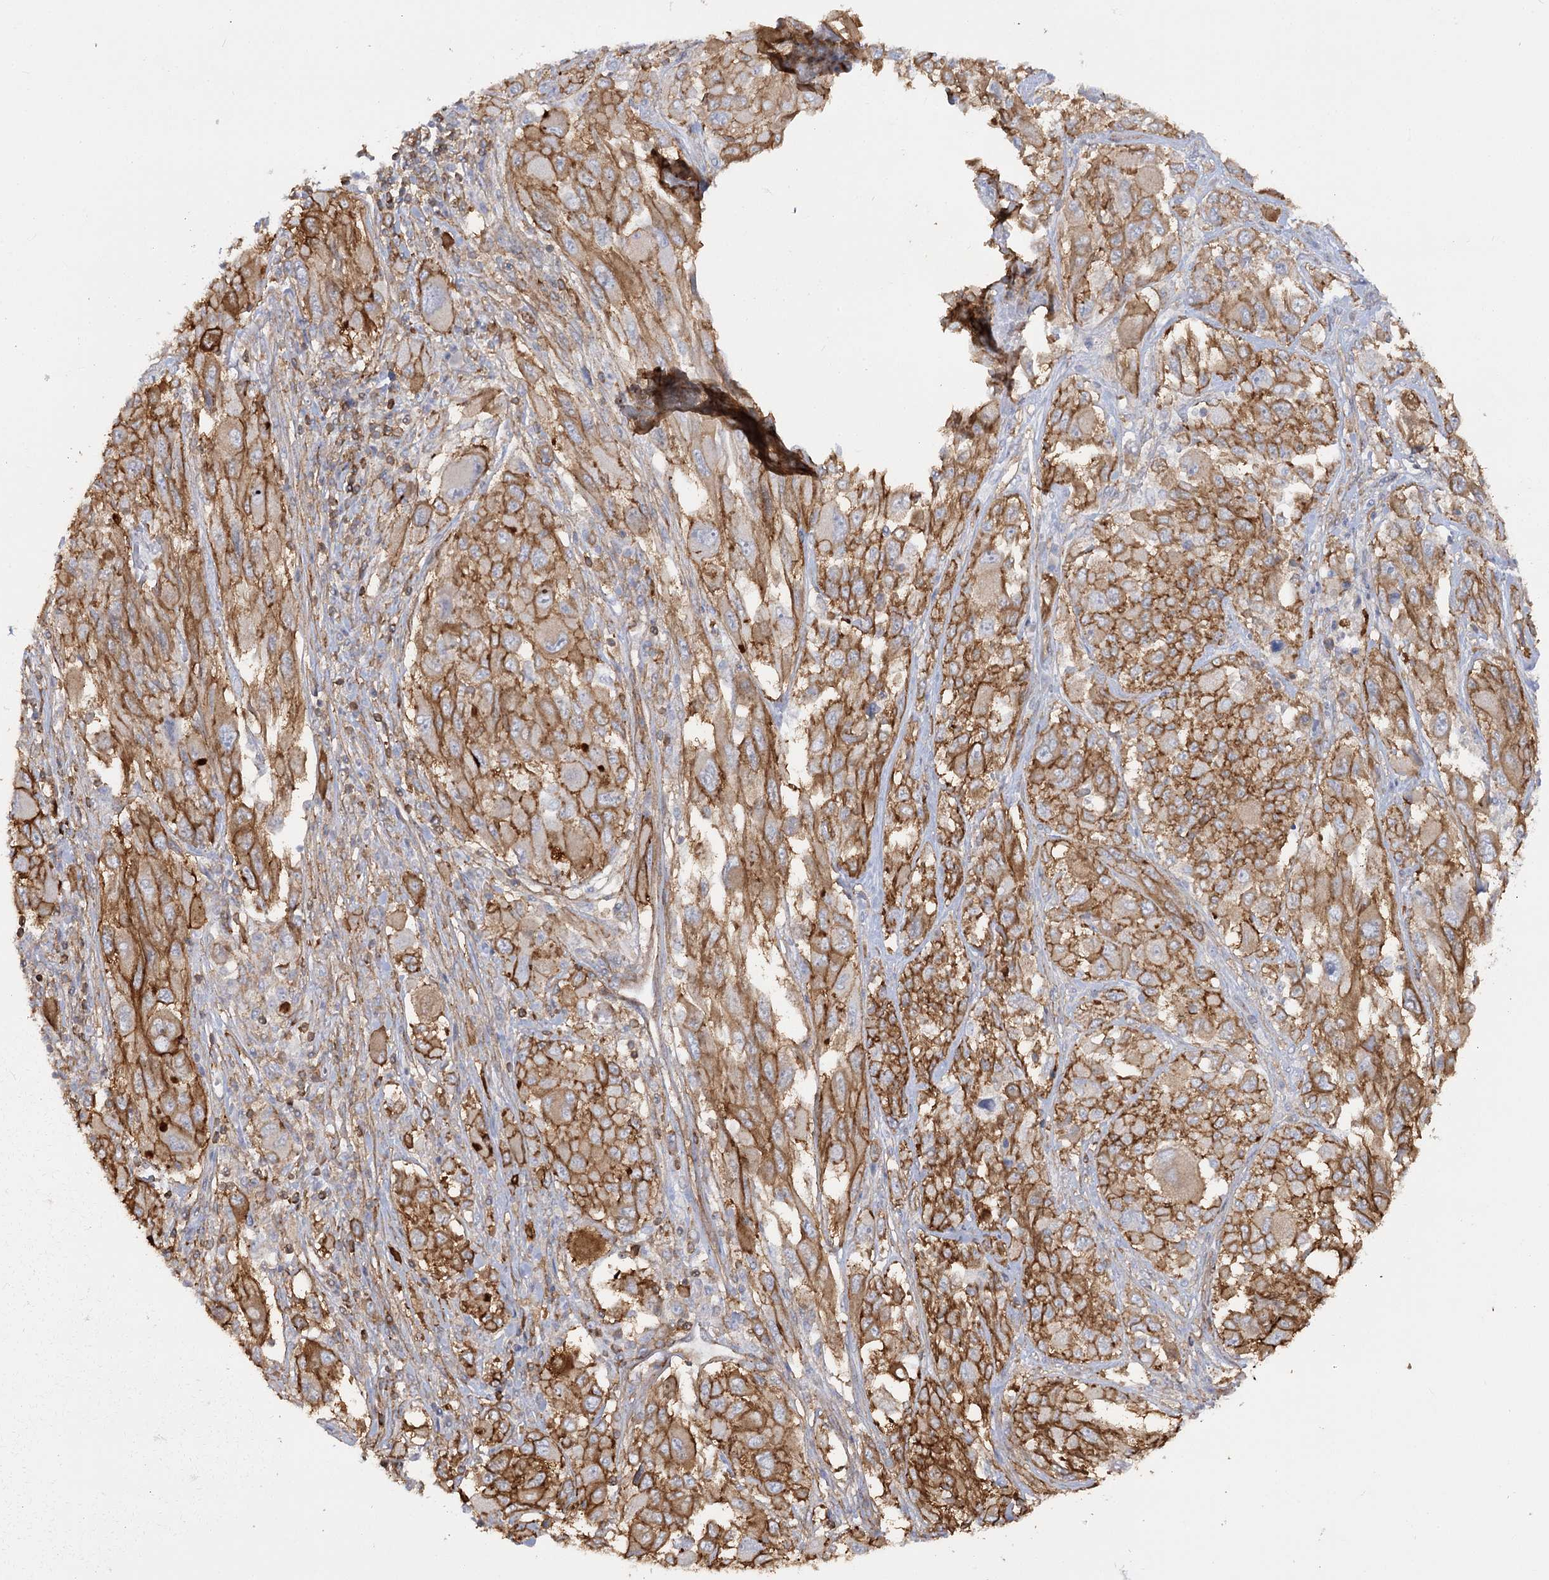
{"staining": {"intensity": "strong", "quantity": "25%-75%", "location": "cytoplasmic/membranous"}, "tissue": "melanoma", "cell_type": "Tumor cells", "image_type": "cancer", "snomed": [{"axis": "morphology", "description": "Malignant melanoma, NOS"}, {"axis": "topography", "description": "Skin"}], "caption": "Tumor cells demonstrate strong cytoplasmic/membranous positivity in about 25%-75% of cells in malignant melanoma. The protein is stained brown, and the nuclei are stained in blue (DAB IHC with brightfield microscopy, high magnification).", "gene": "SYNPO2", "patient": {"sex": "female", "age": 91}}